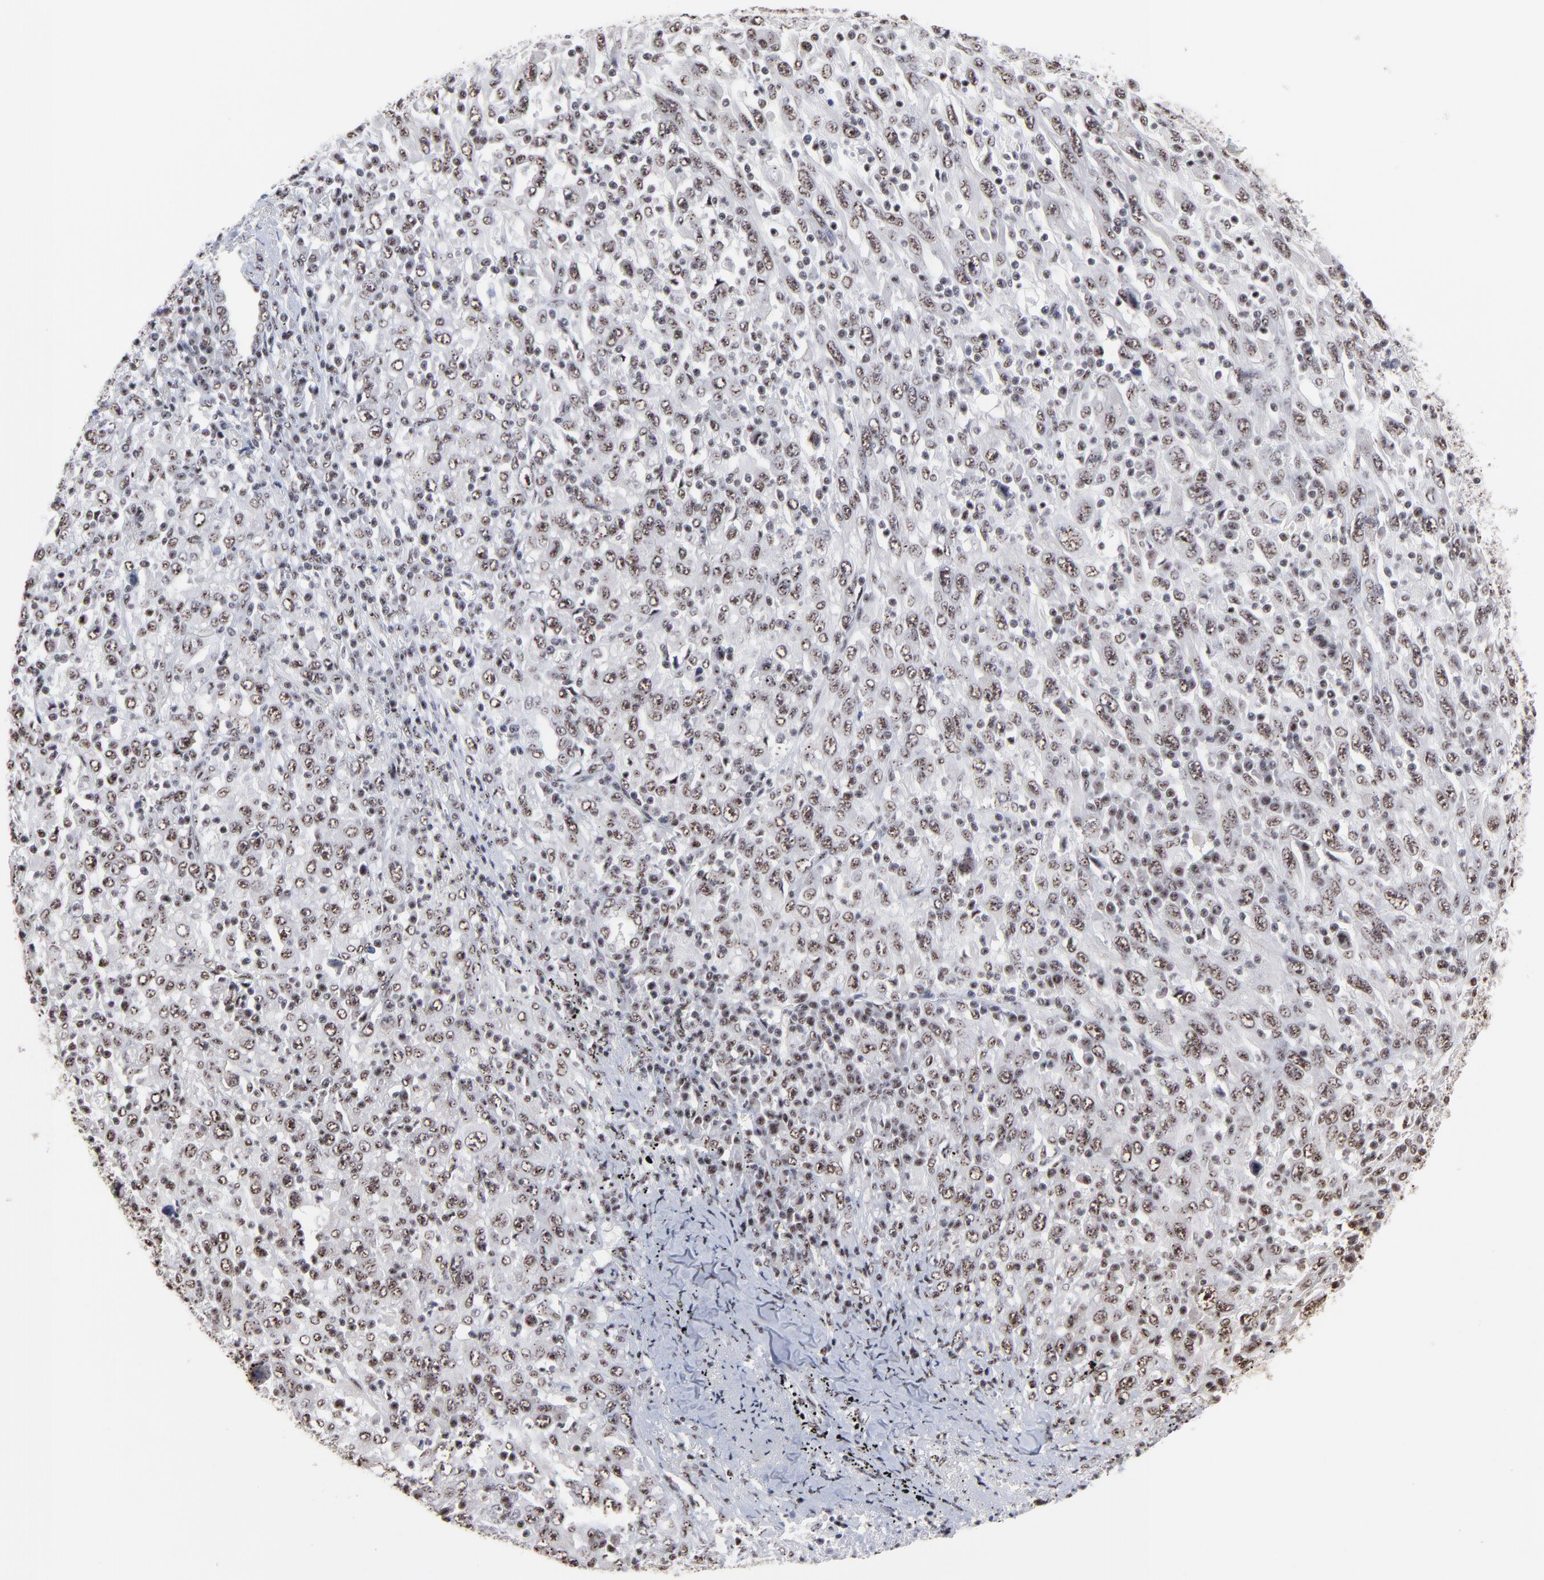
{"staining": {"intensity": "weak", "quantity": ">75%", "location": "nuclear"}, "tissue": "melanoma", "cell_type": "Tumor cells", "image_type": "cancer", "snomed": [{"axis": "morphology", "description": "Malignant melanoma, Metastatic site"}, {"axis": "topography", "description": "Skin"}], "caption": "Protein expression analysis of human melanoma reveals weak nuclear positivity in approximately >75% of tumor cells.", "gene": "MBD4", "patient": {"sex": "female", "age": 56}}